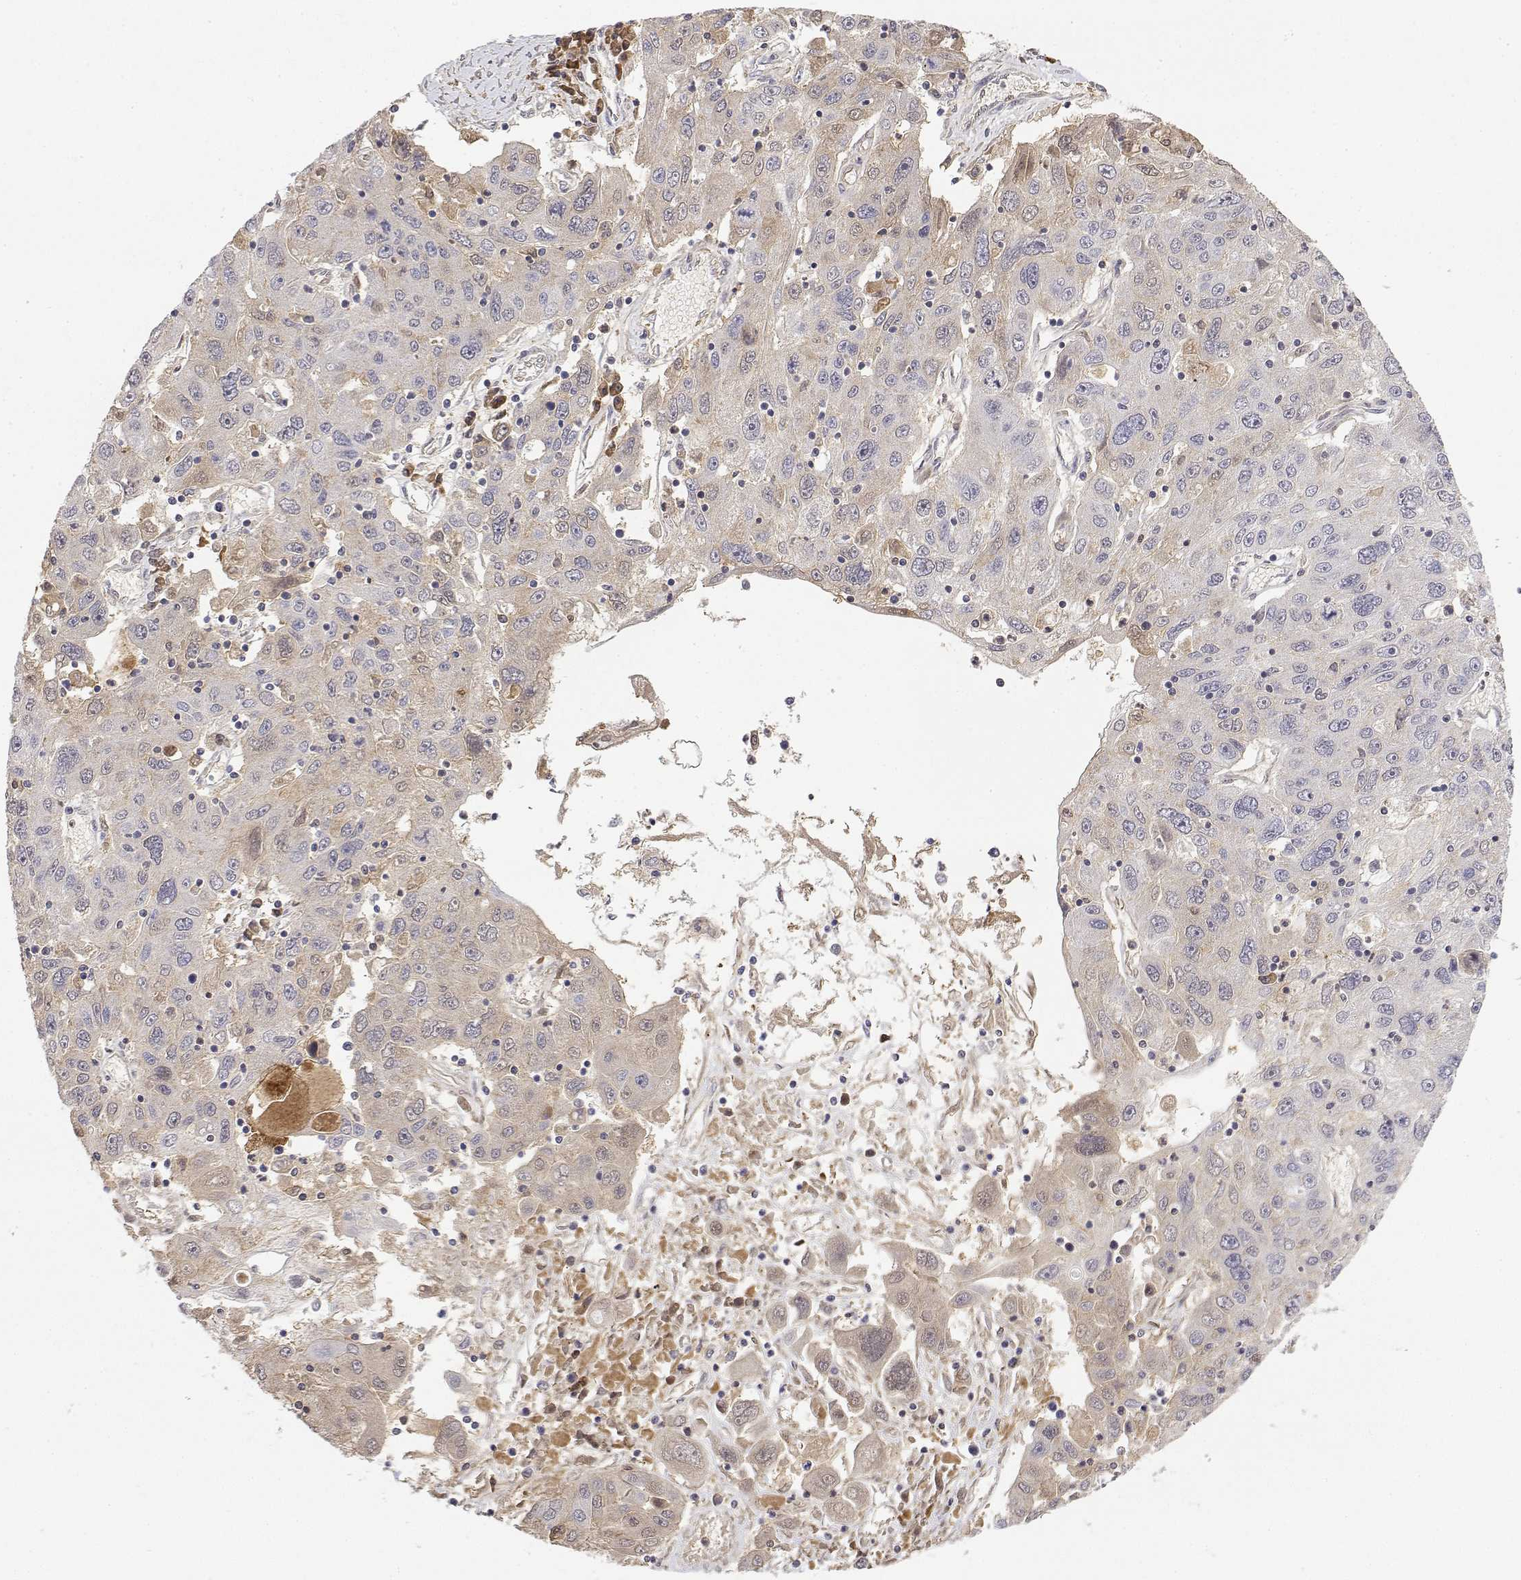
{"staining": {"intensity": "weak", "quantity": "<25%", "location": "cytoplasmic/membranous"}, "tissue": "stomach cancer", "cell_type": "Tumor cells", "image_type": "cancer", "snomed": [{"axis": "morphology", "description": "Adenocarcinoma, NOS"}, {"axis": "topography", "description": "Stomach"}], "caption": "The micrograph displays no significant positivity in tumor cells of stomach cancer. (DAB immunohistochemistry with hematoxylin counter stain).", "gene": "IGFBP4", "patient": {"sex": "male", "age": 56}}